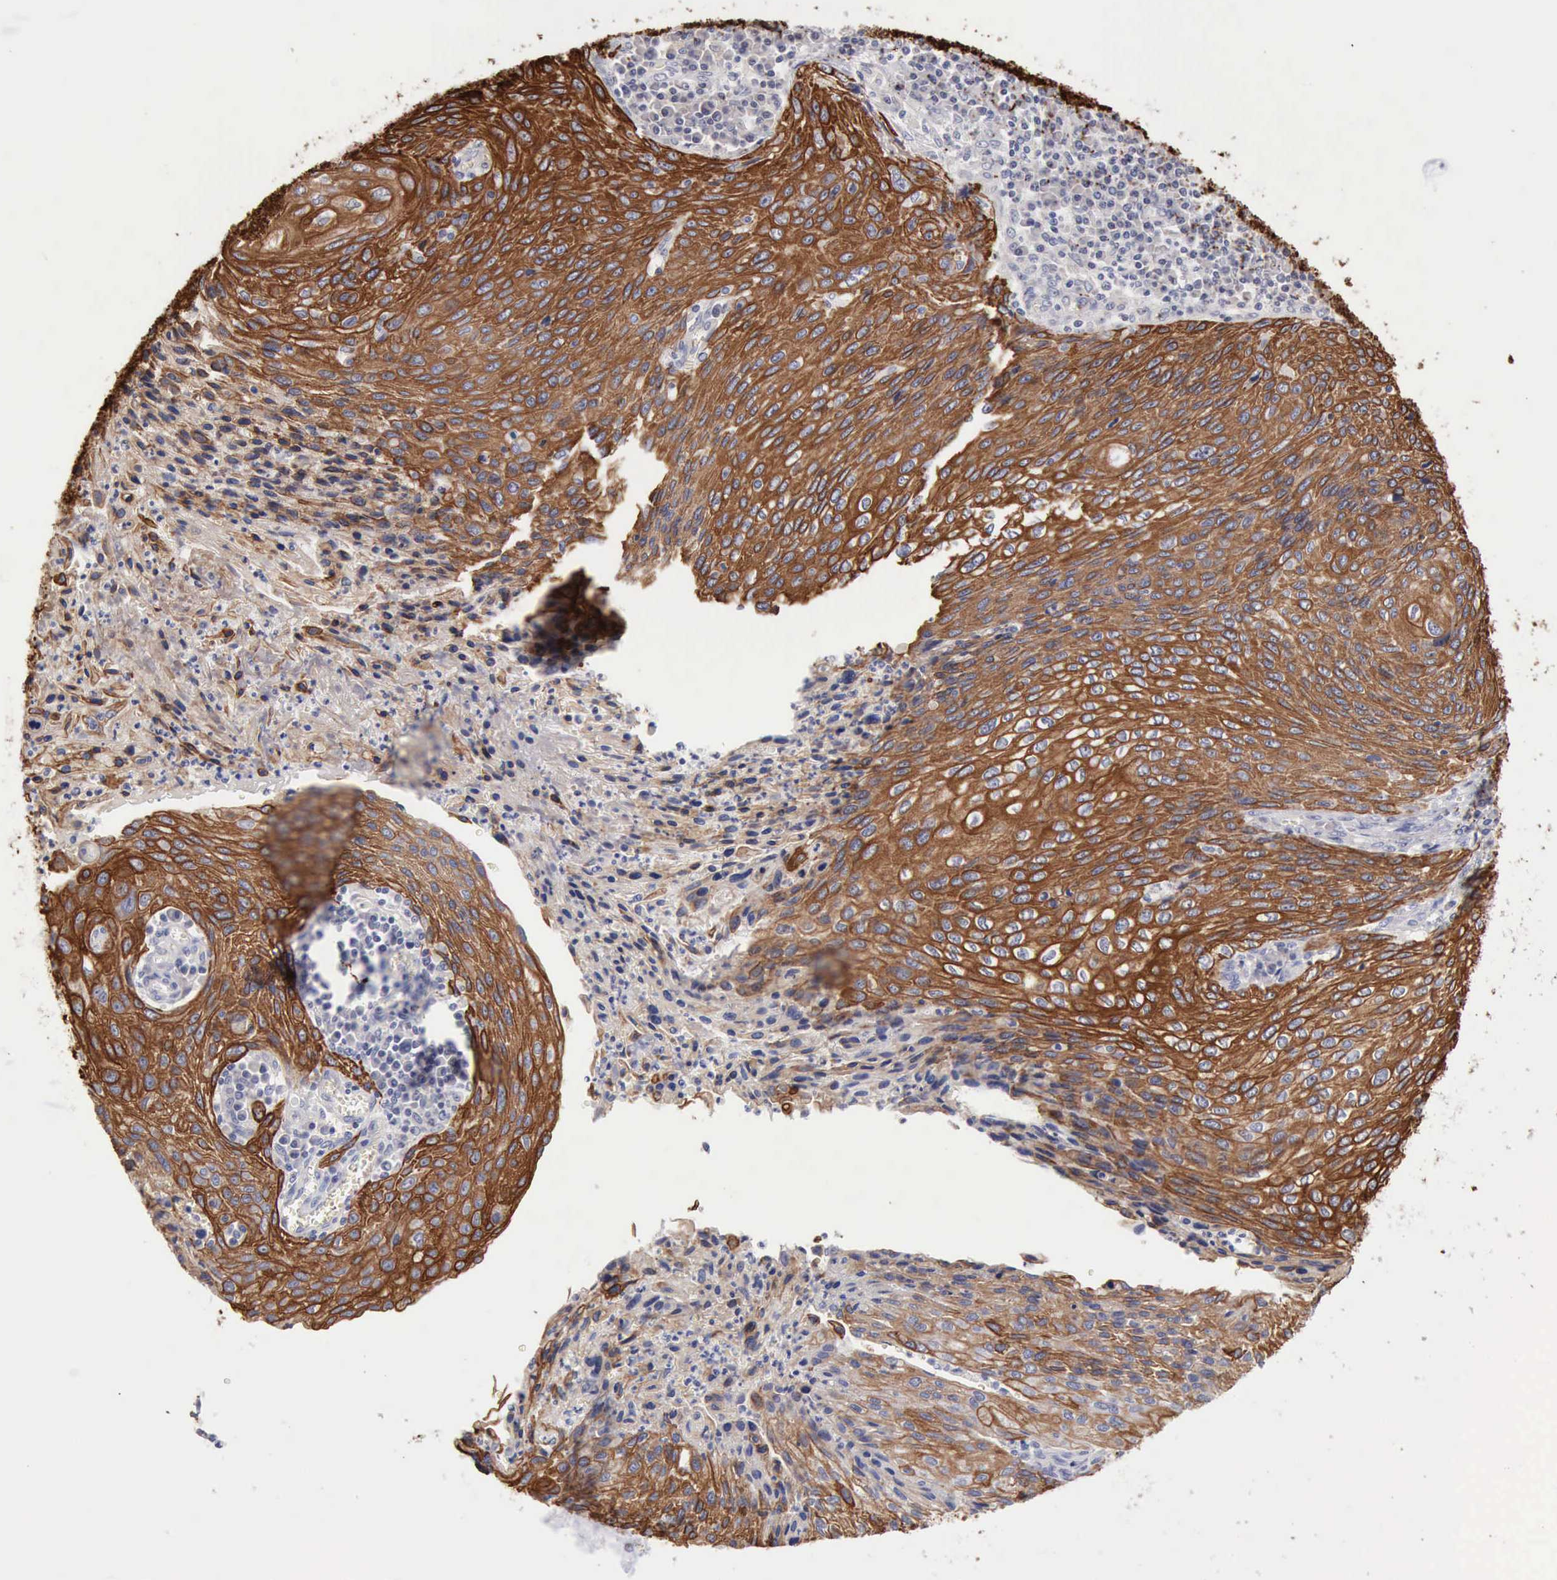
{"staining": {"intensity": "strong", "quantity": ">75%", "location": "cytoplasmic/membranous"}, "tissue": "cervical cancer", "cell_type": "Tumor cells", "image_type": "cancer", "snomed": [{"axis": "morphology", "description": "Squamous cell carcinoma, NOS"}, {"axis": "topography", "description": "Cervix"}], "caption": "Immunohistochemistry (IHC) of human cervical cancer demonstrates high levels of strong cytoplasmic/membranous expression in about >75% of tumor cells.", "gene": "KRT5", "patient": {"sex": "female", "age": 32}}